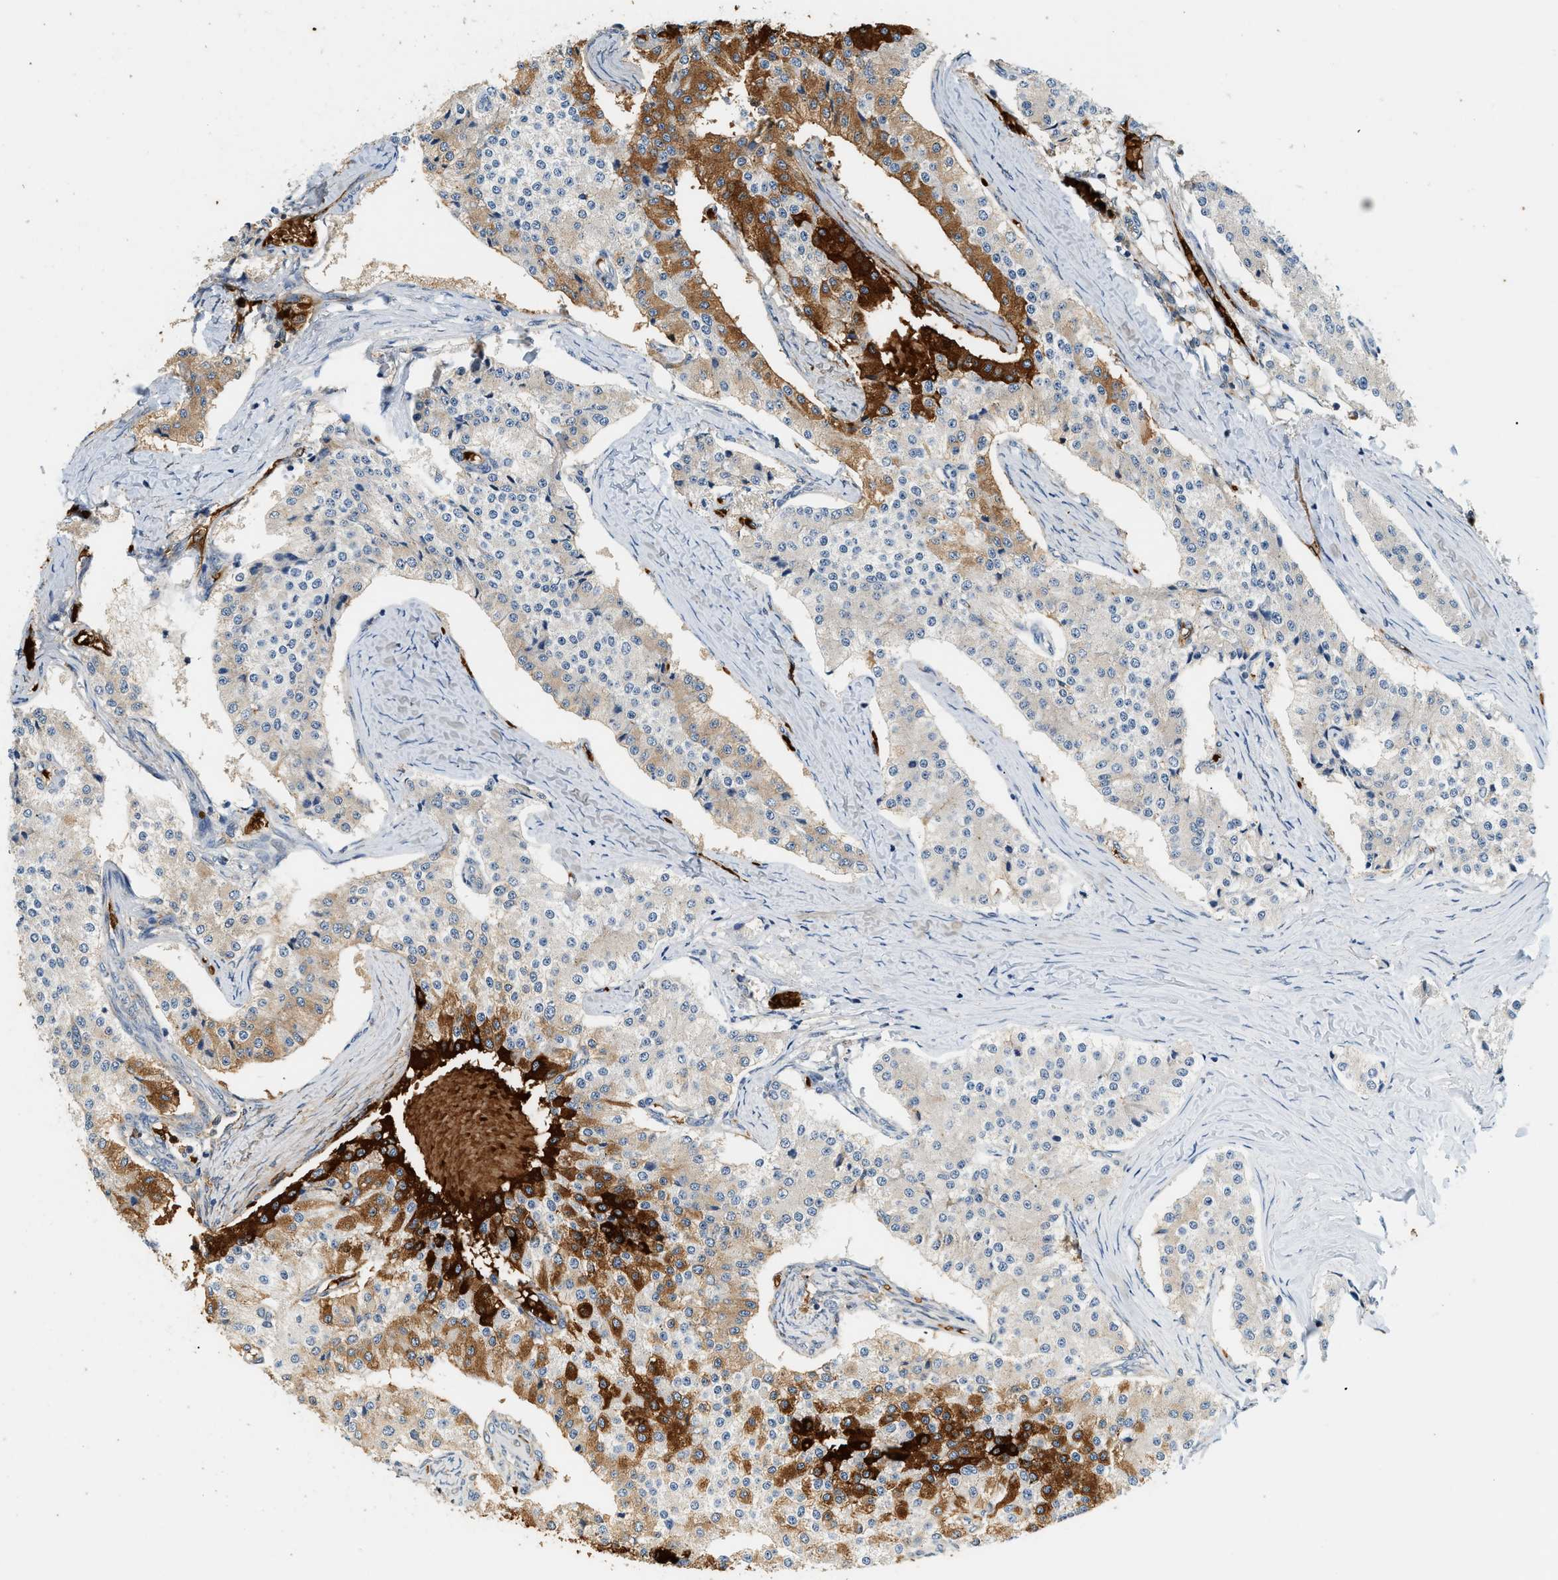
{"staining": {"intensity": "strong", "quantity": "<25%", "location": "cytoplasmic/membranous"}, "tissue": "carcinoid", "cell_type": "Tumor cells", "image_type": "cancer", "snomed": [{"axis": "morphology", "description": "Carcinoid, malignant, NOS"}, {"axis": "topography", "description": "Colon"}], "caption": "Carcinoid (malignant) tissue demonstrates strong cytoplasmic/membranous positivity in about <25% of tumor cells, visualized by immunohistochemistry.", "gene": "CYTH2", "patient": {"sex": "female", "age": 52}}